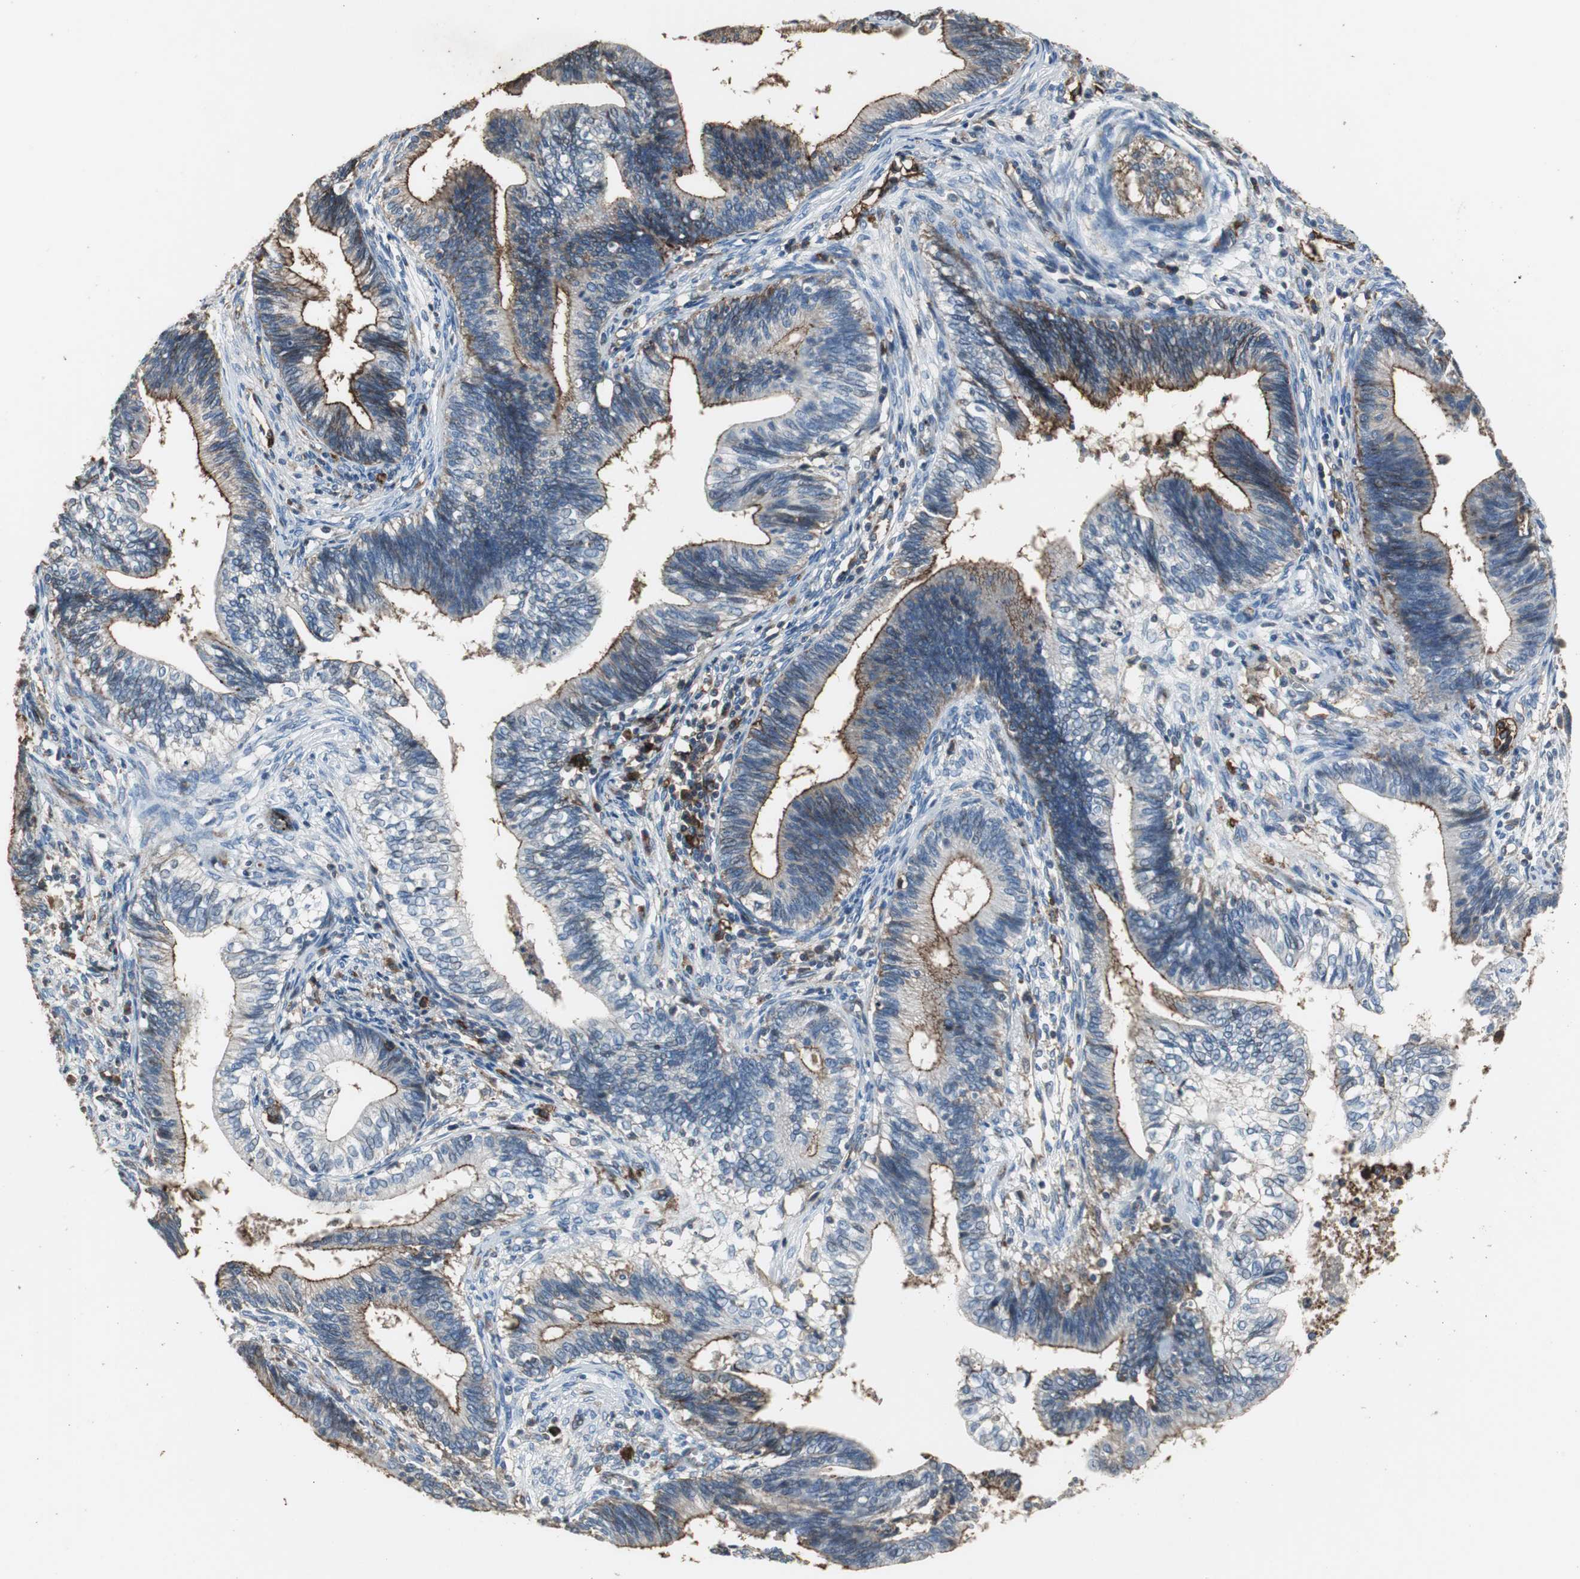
{"staining": {"intensity": "weak", "quantity": ">75%", "location": "cytoplasmic/membranous"}, "tissue": "cervical cancer", "cell_type": "Tumor cells", "image_type": "cancer", "snomed": [{"axis": "morphology", "description": "Adenocarcinoma, NOS"}, {"axis": "topography", "description": "Cervix"}], "caption": "Cervical cancer (adenocarcinoma) stained with DAB (3,3'-diaminobenzidine) immunohistochemistry (IHC) displays low levels of weak cytoplasmic/membranous staining in about >75% of tumor cells.", "gene": "F11R", "patient": {"sex": "female", "age": 44}}